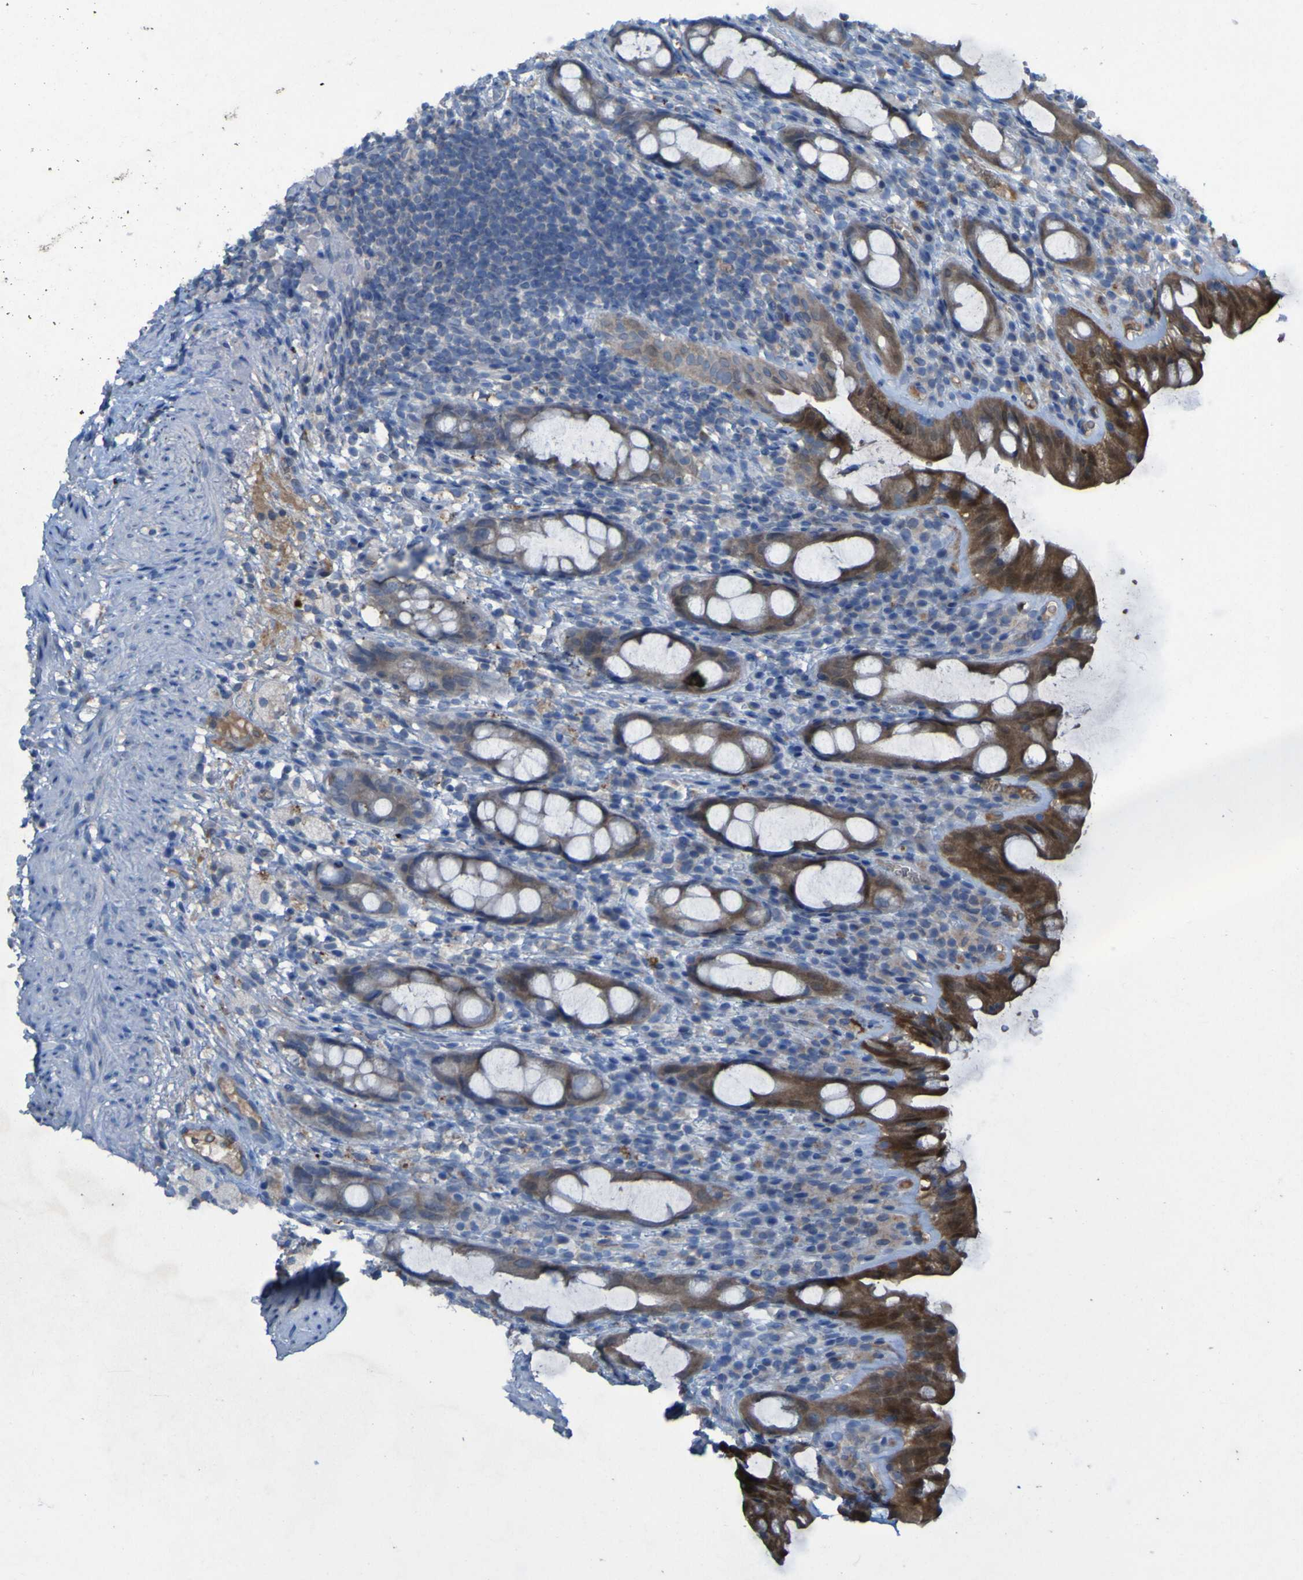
{"staining": {"intensity": "strong", "quantity": ">75%", "location": "cytoplasmic/membranous"}, "tissue": "rectum", "cell_type": "Glandular cells", "image_type": "normal", "snomed": [{"axis": "morphology", "description": "Normal tissue, NOS"}, {"axis": "topography", "description": "Rectum"}], "caption": "A high-resolution photomicrograph shows immunohistochemistry (IHC) staining of normal rectum, which exhibits strong cytoplasmic/membranous expression in about >75% of glandular cells.", "gene": "SGK2", "patient": {"sex": "male", "age": 44}}